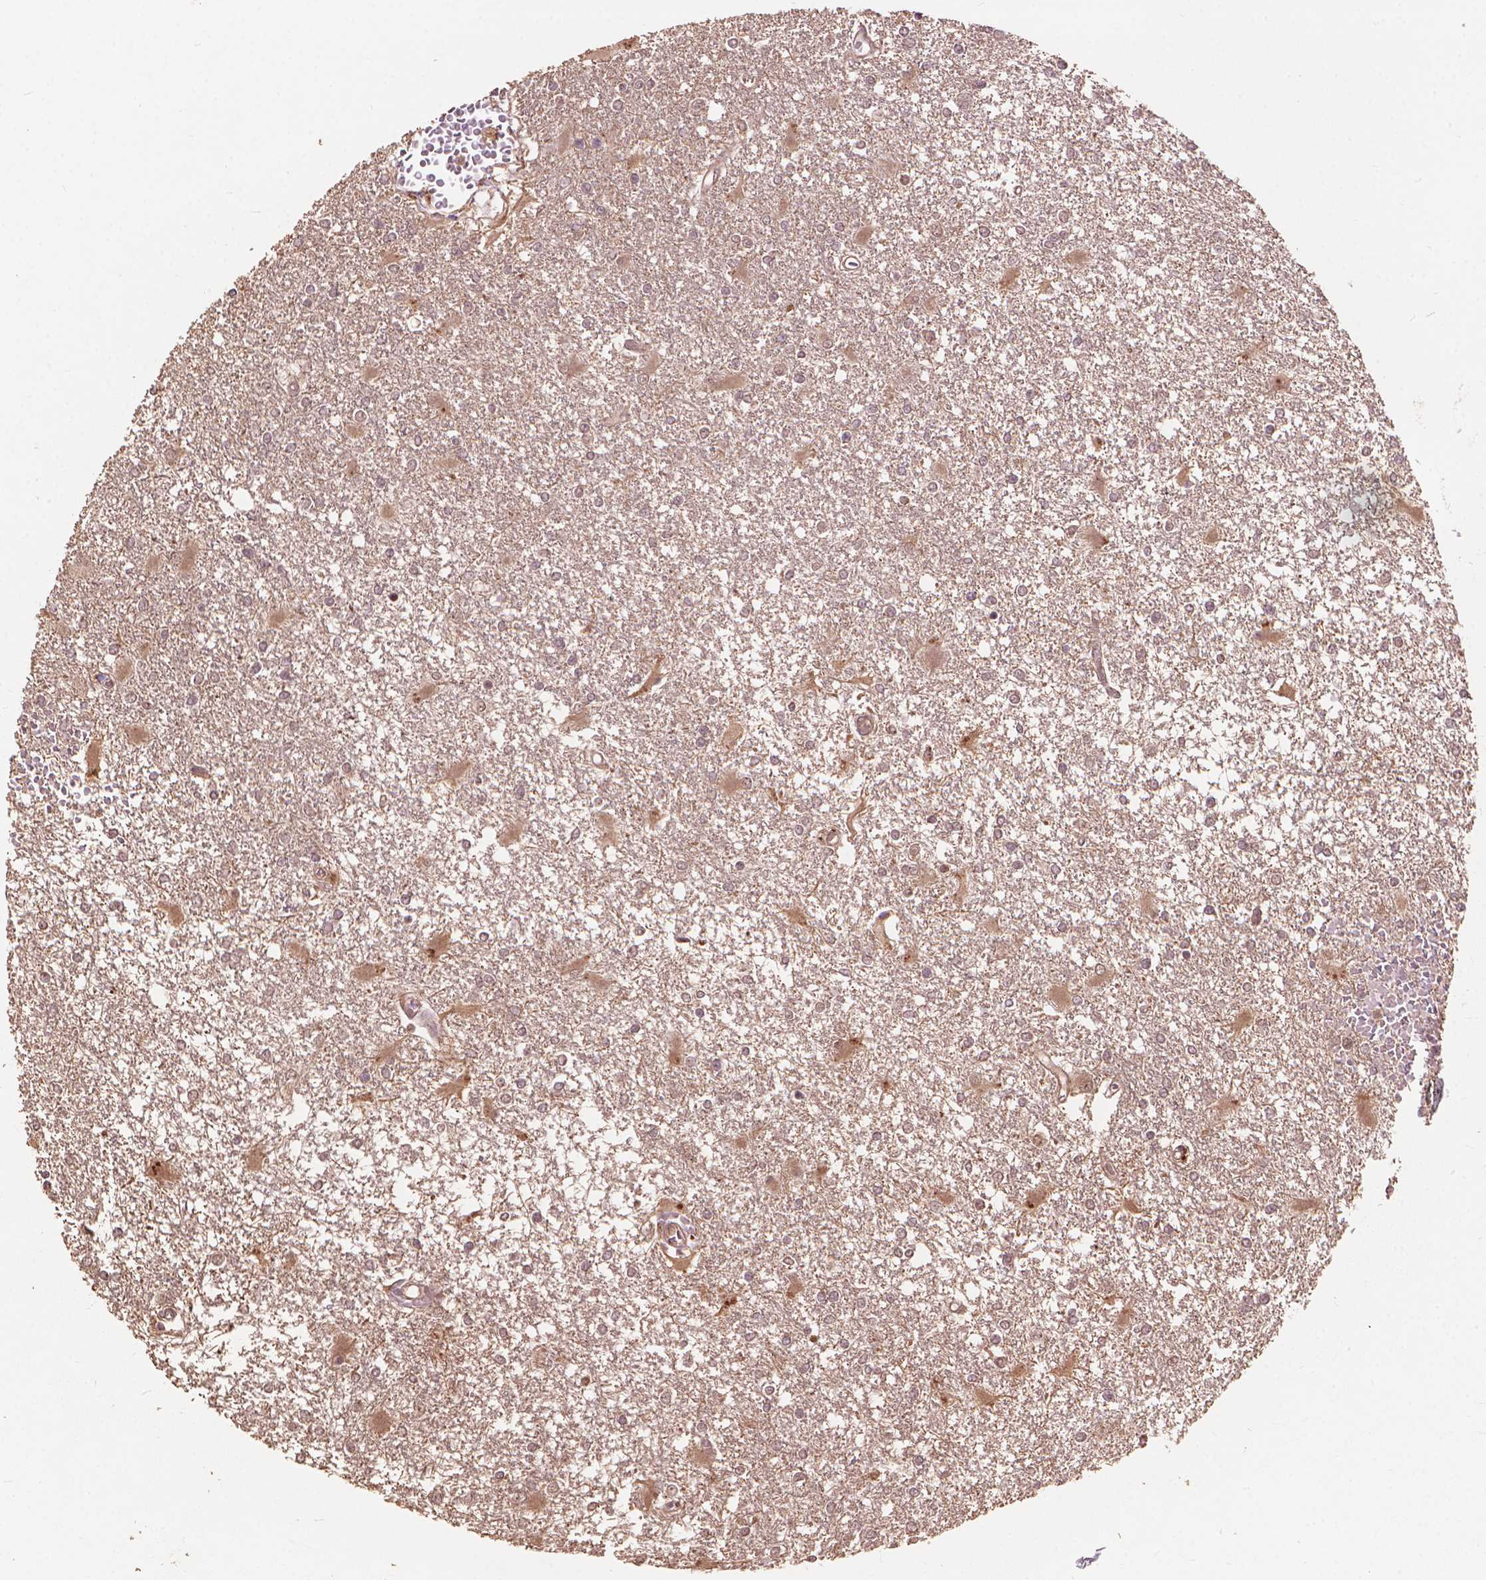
{"staining": {"intensity": "negative", "quantity": "none", "location": "none"}, "tissue": "glioma", "cell_type": "Tumor cells", "image_type": "cancer", "snomed": [{"axis": "morphology", "description": "Glioma, malignant, High grade"}, {"axis": "topography", "description": "Cerebral cortex"}], "caption": "High power microscopy photomicrograph of an immunohistochemistry (IHC) histopathology image of malignant glioma (high-grade), revealing no significant expression in tumor cells.", "gene": "SSU72", "patient": {"sex": "male", "age": 79}}